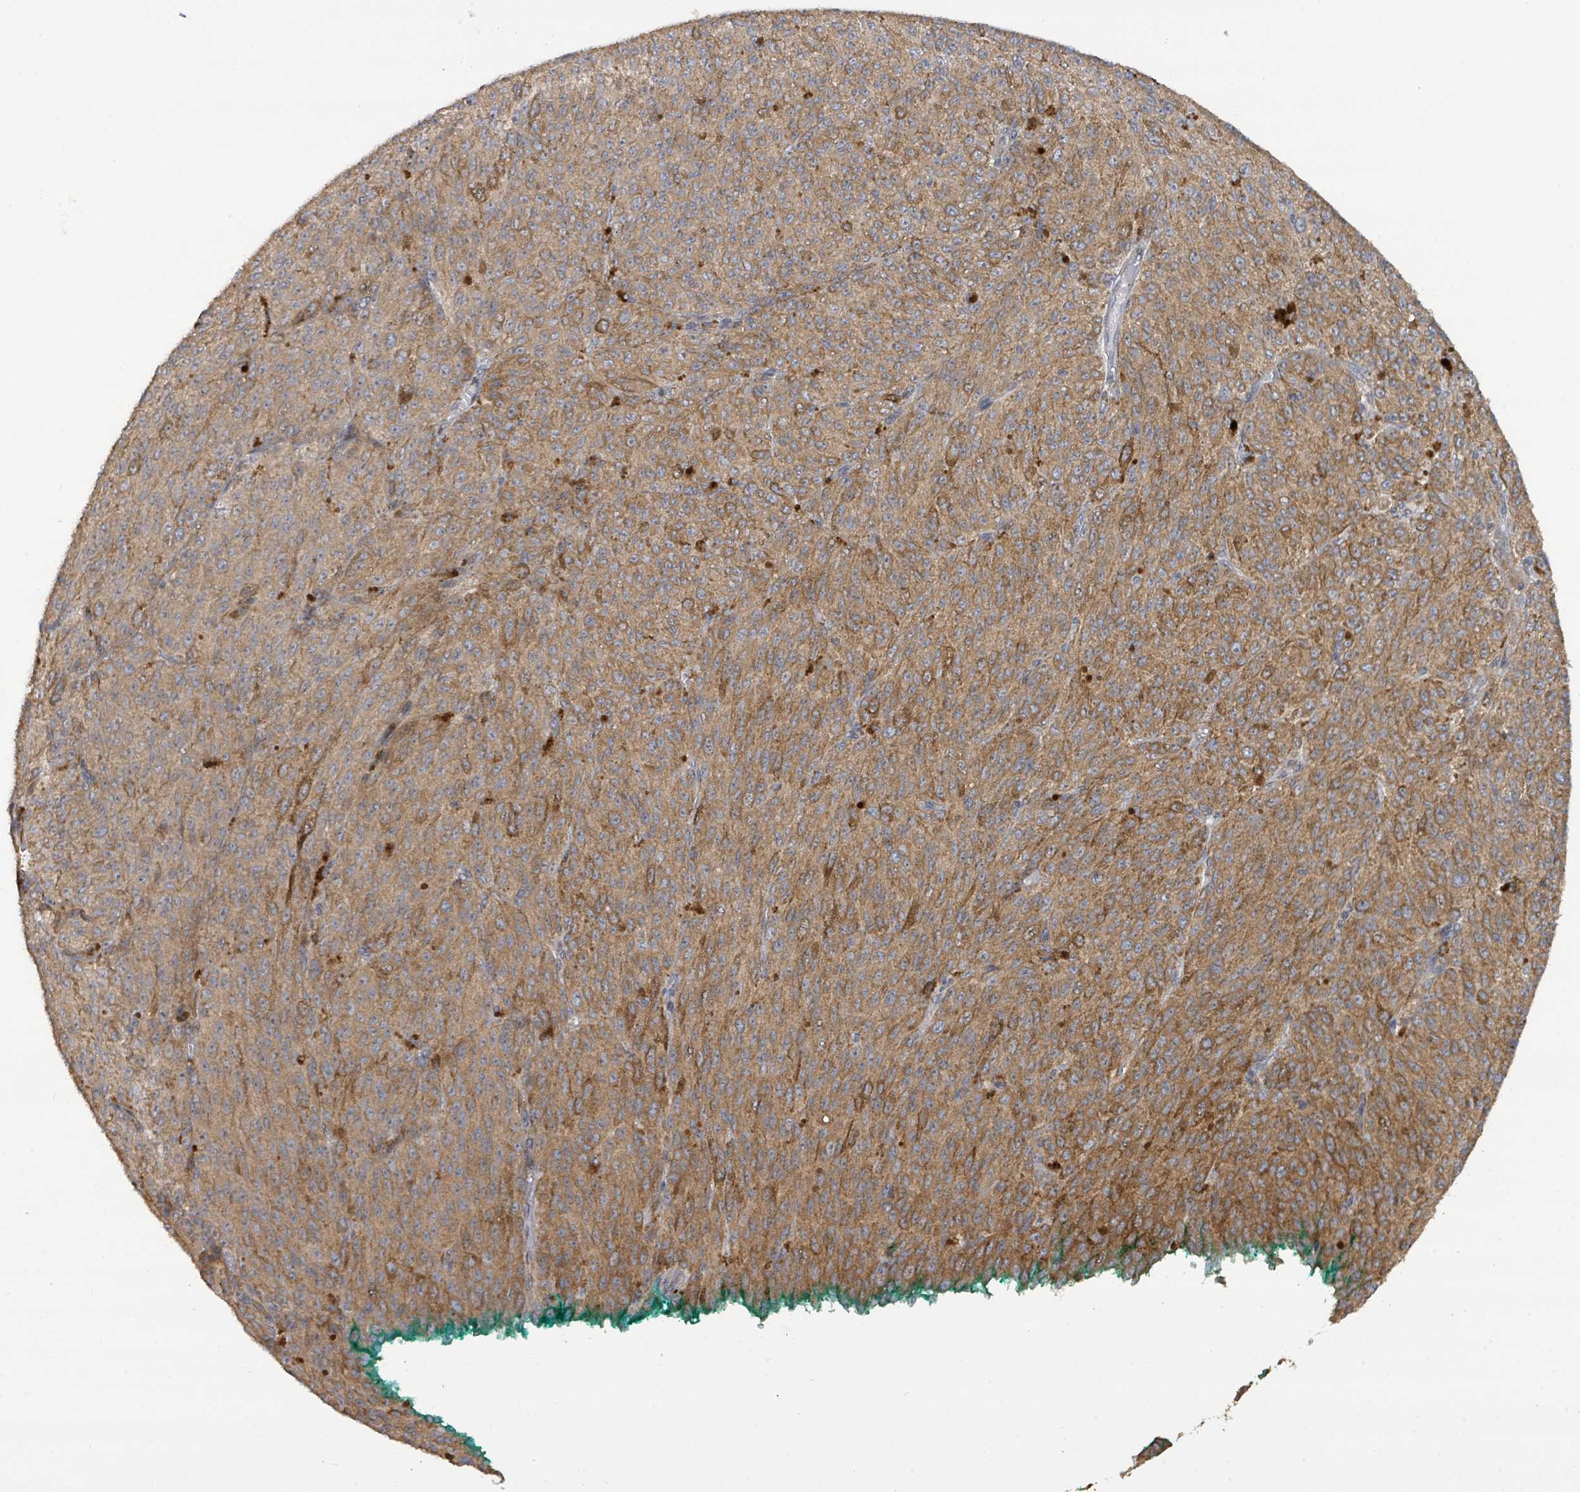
{"staining": {"intensity": "moderate", "quantity": ">75%", "location": "cytoplasmic/membranous"}, "tissue": "melanoma", "cell_type": "Tumor cells", "image_type": "cancer", "snomed": [{"axis": "morphology", "description": "Malignant melanoma, NOS"}, {"axis": "topography", "description": "Skin"}], "caption": "Protein staining of malignant melanoma tissue displays moderate cytoplasmic/membranous positivity in approximately >75% of tumor cells. Using DAB (3,3'-diaminobenzidine) (brown) and hematoxylin (blue) stains, captured at high magnification using brightfield microscopy.", "gene": "STARD4", "patient": {"sex": "female", "age": 52}}